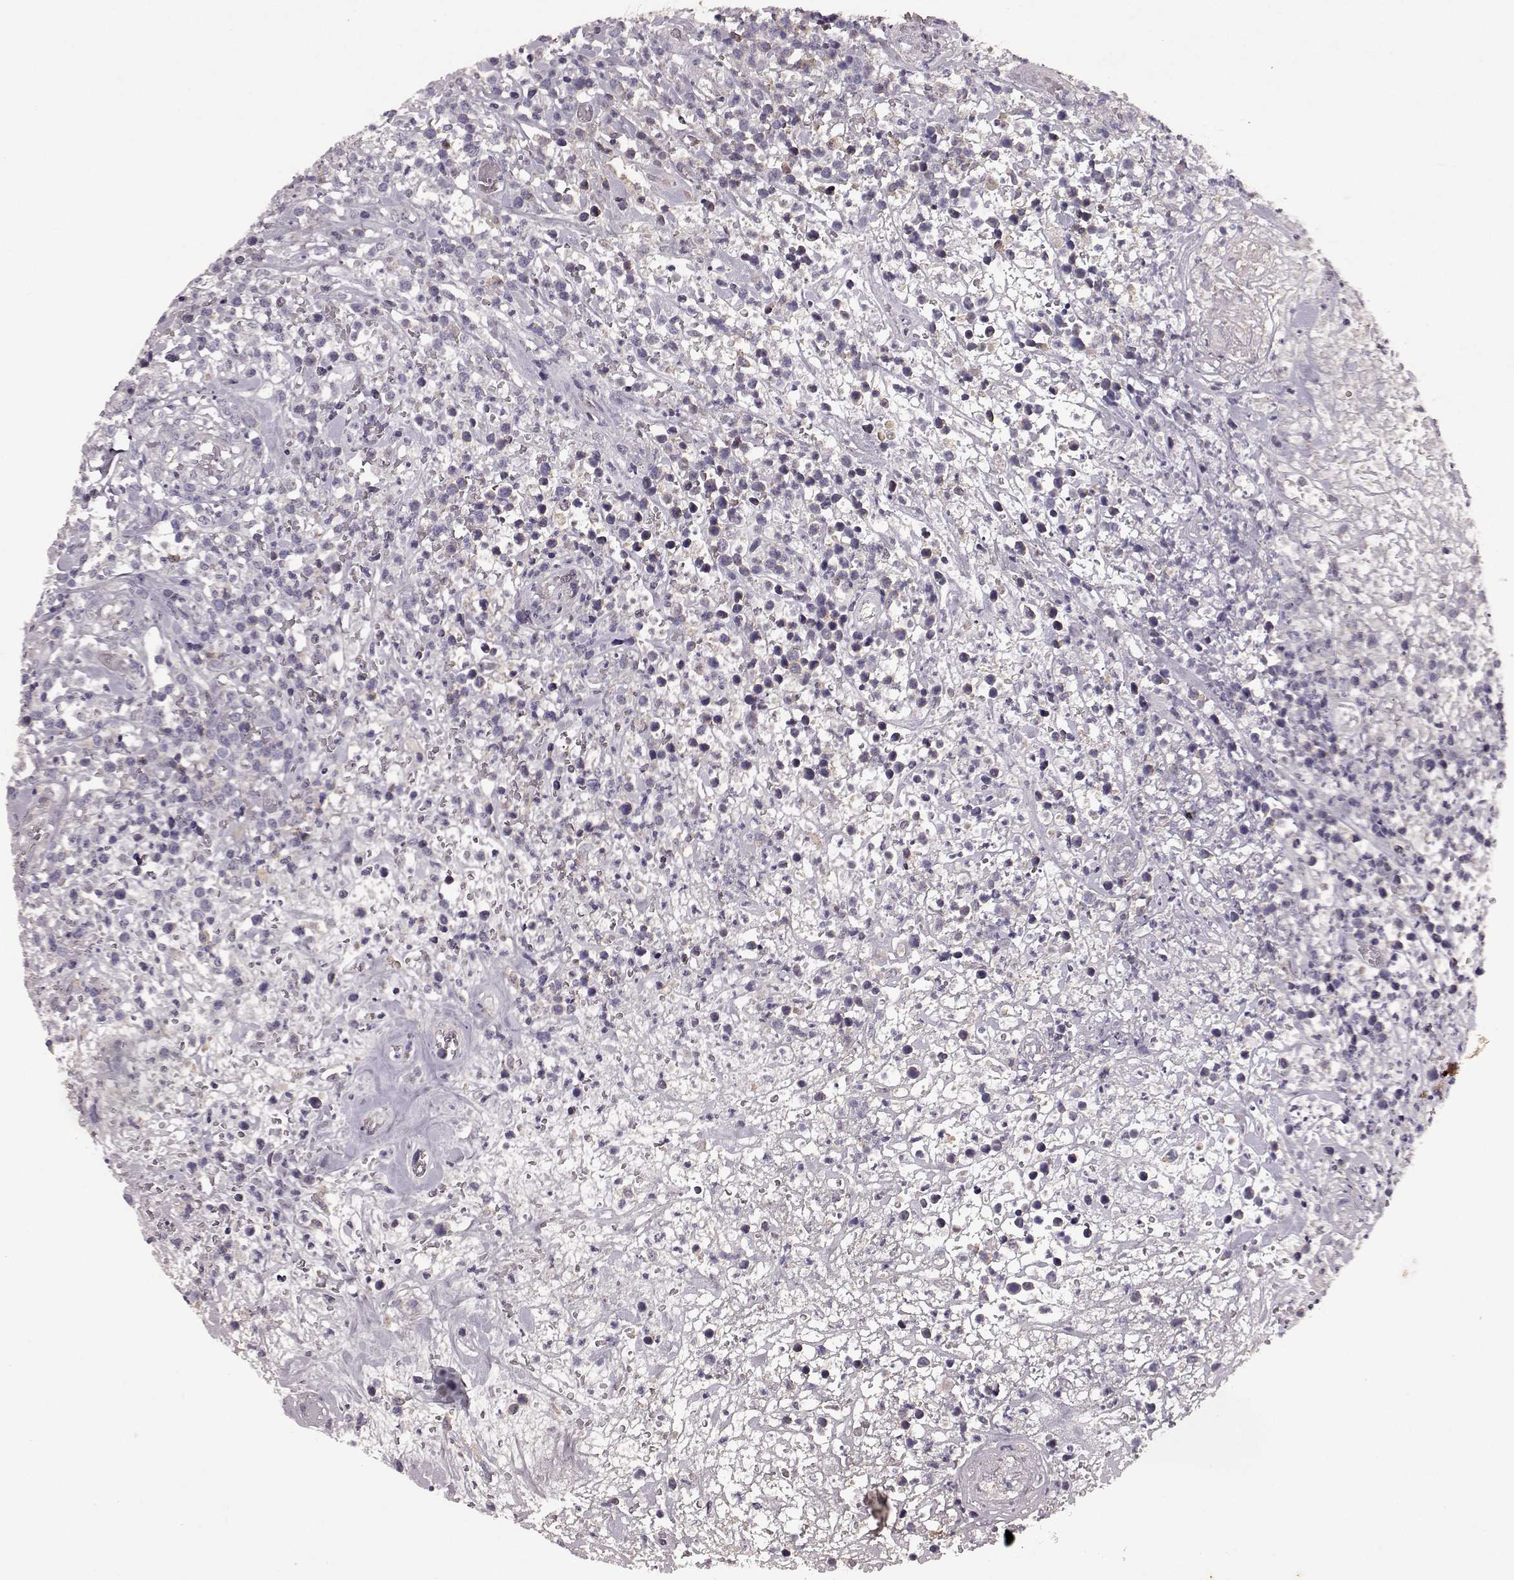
{"staining": {"intensity": "negative", "quantity": "none", "location": "none"}, "tissue": "lymphoma", "cell_type": "Tumor cells", "image_type": "cancer", "snomed": [{"axis": "morphology", "description": "Malignant lymphoma, non-Hodgkin's type, High grade"}, {"axis": "topography", "description": "Soft tissue"}], "caption": "IHC photomicrograph of malignant lymphoma, non-Hodgkin's type (high-grade) stained for a protein (brown), which reveals no positivity in tumor cells. (DAB immunohistochemistry with hematoxylin counter stain).", "gene": "FRRS1L", "patient": {"sex": "female", "age": 56}}